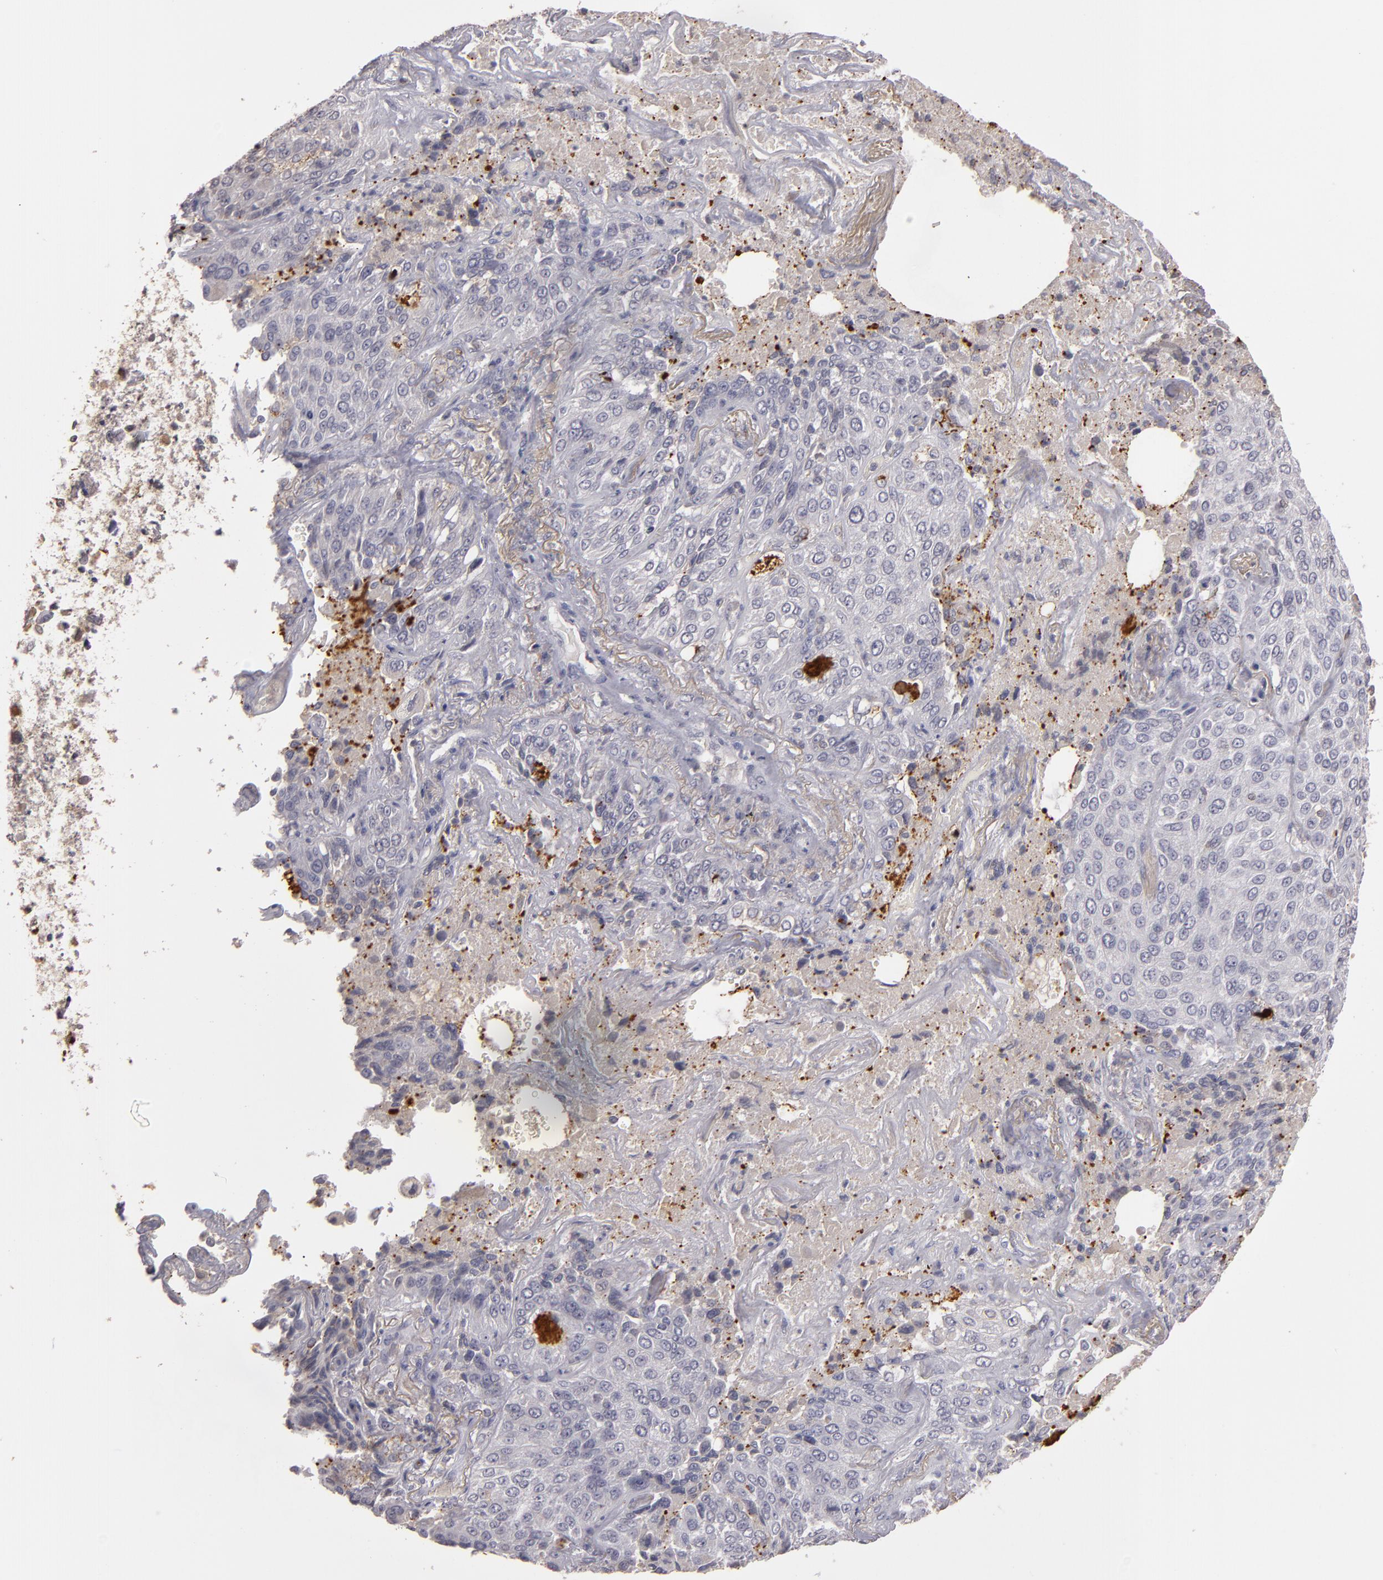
{"staining": {"intensity": "negative", "quantity": "none", "location": "none"}, "tissue": "lung cancer", "cell_type": "Tumor cells", "image_type": "cancer", "snomed": [{"axis": "morphology", "description": "Squamous cell carcinoma, NOS"}, {"axis": "topography", "description": "Lung"}], "caption": "Immunohistochemical staining of human lung cancer exhibits no significant staining in tumor cells.", "gene": "MBL2", "patient": {"sex": "male", "age": 54}}